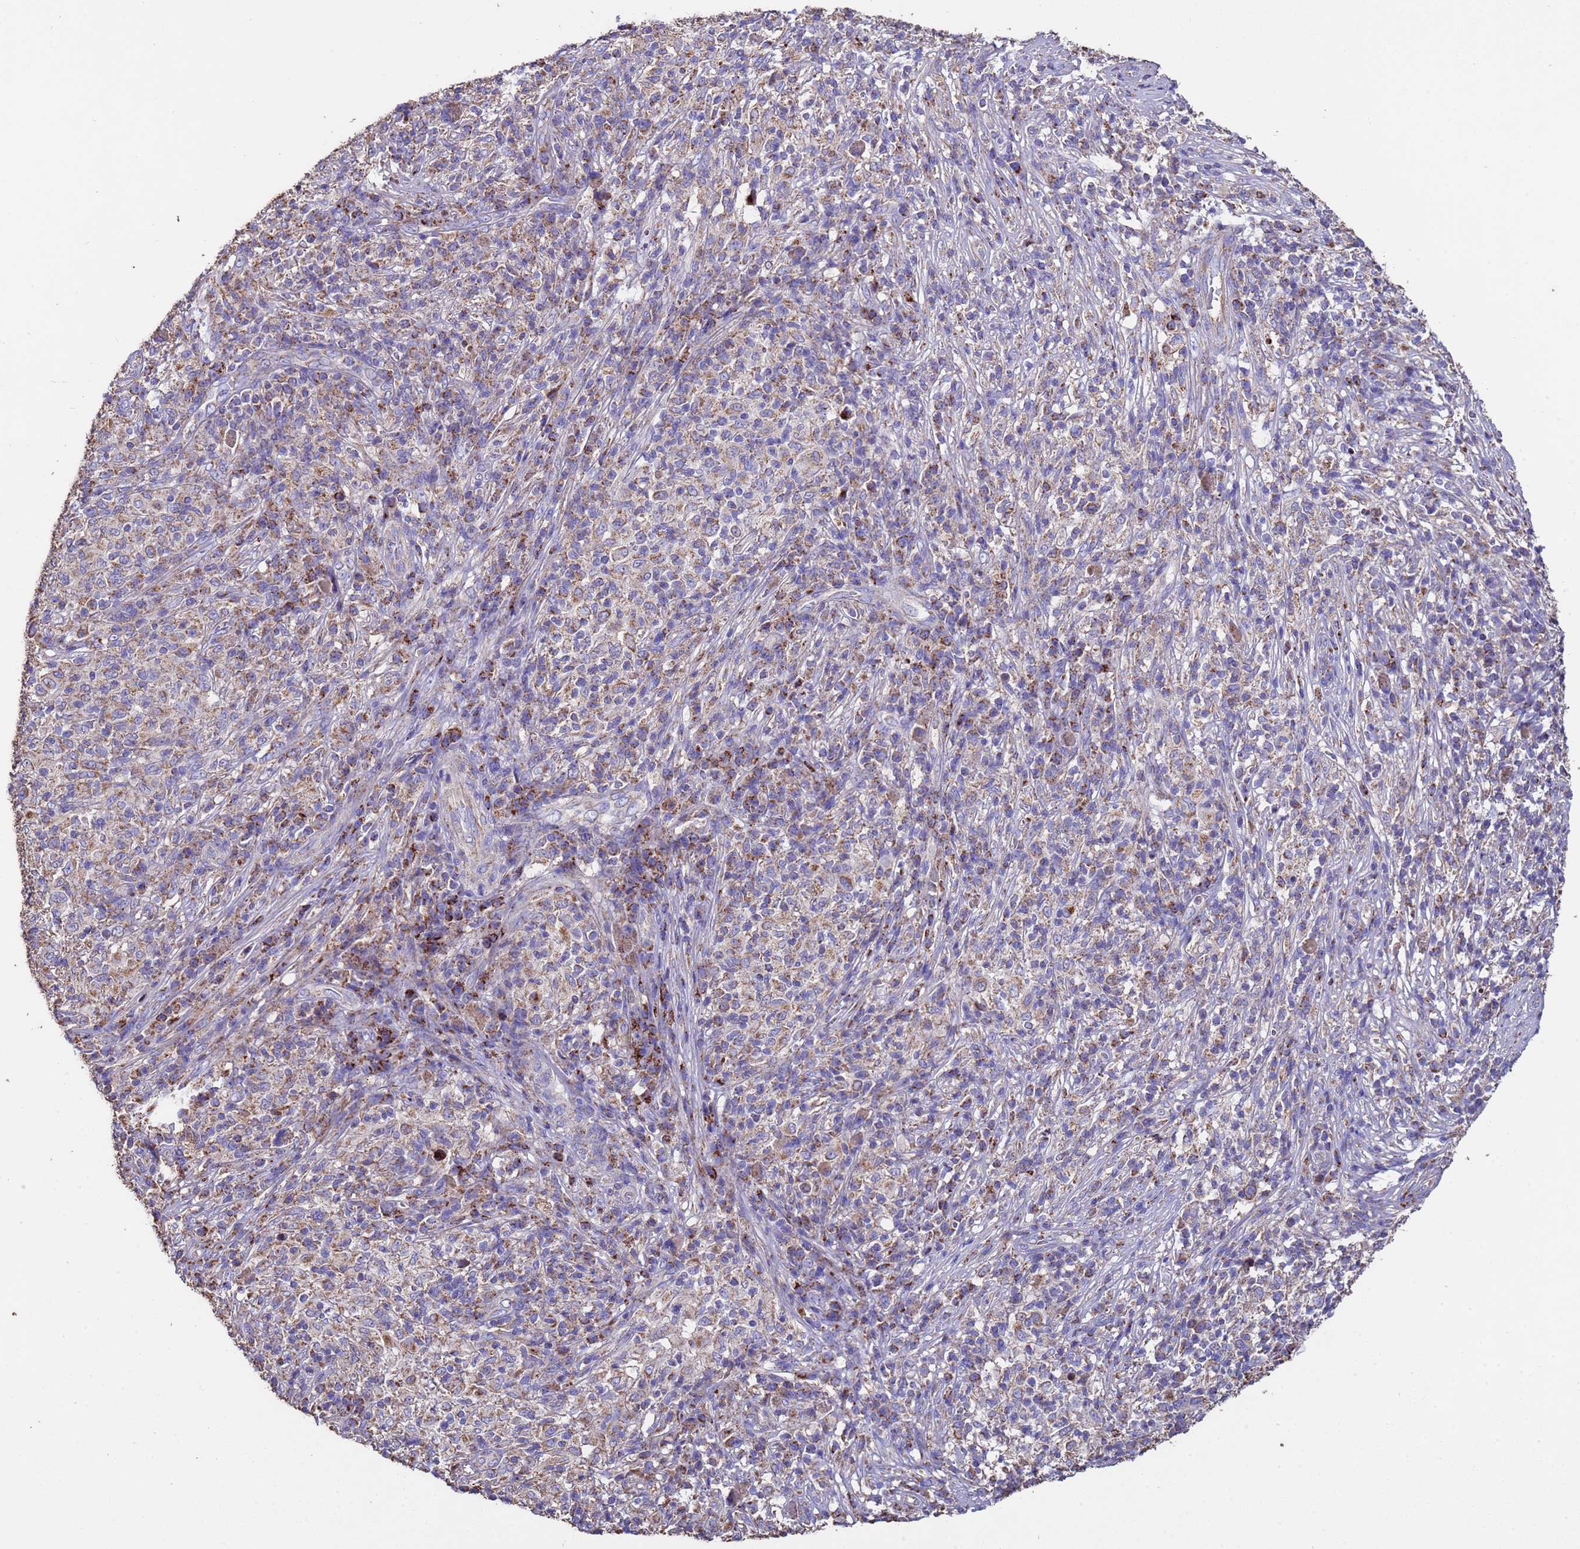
{"staining": {"intensity": "weak", "quantity": "<25%", "location": "cytoplasmic/membranous"}, "tissue": "melanoma", "cell_type": "Tumor cells", "image_type": "cancer", "snomed": [{"axis": "morphology", "description": "Malignant melanoma, NOS"}, {"axis": "topography", "description": "Skin"}], "caption": "This photomicrograph is of malignant melanoma stained with immunohistochemistry to label a protein in brown with the nuclei are counter-stained blue. There is no positivity in tumor cells.", "gene": "ZNFX1", "patient": {"sex": "male", "age": 66}}